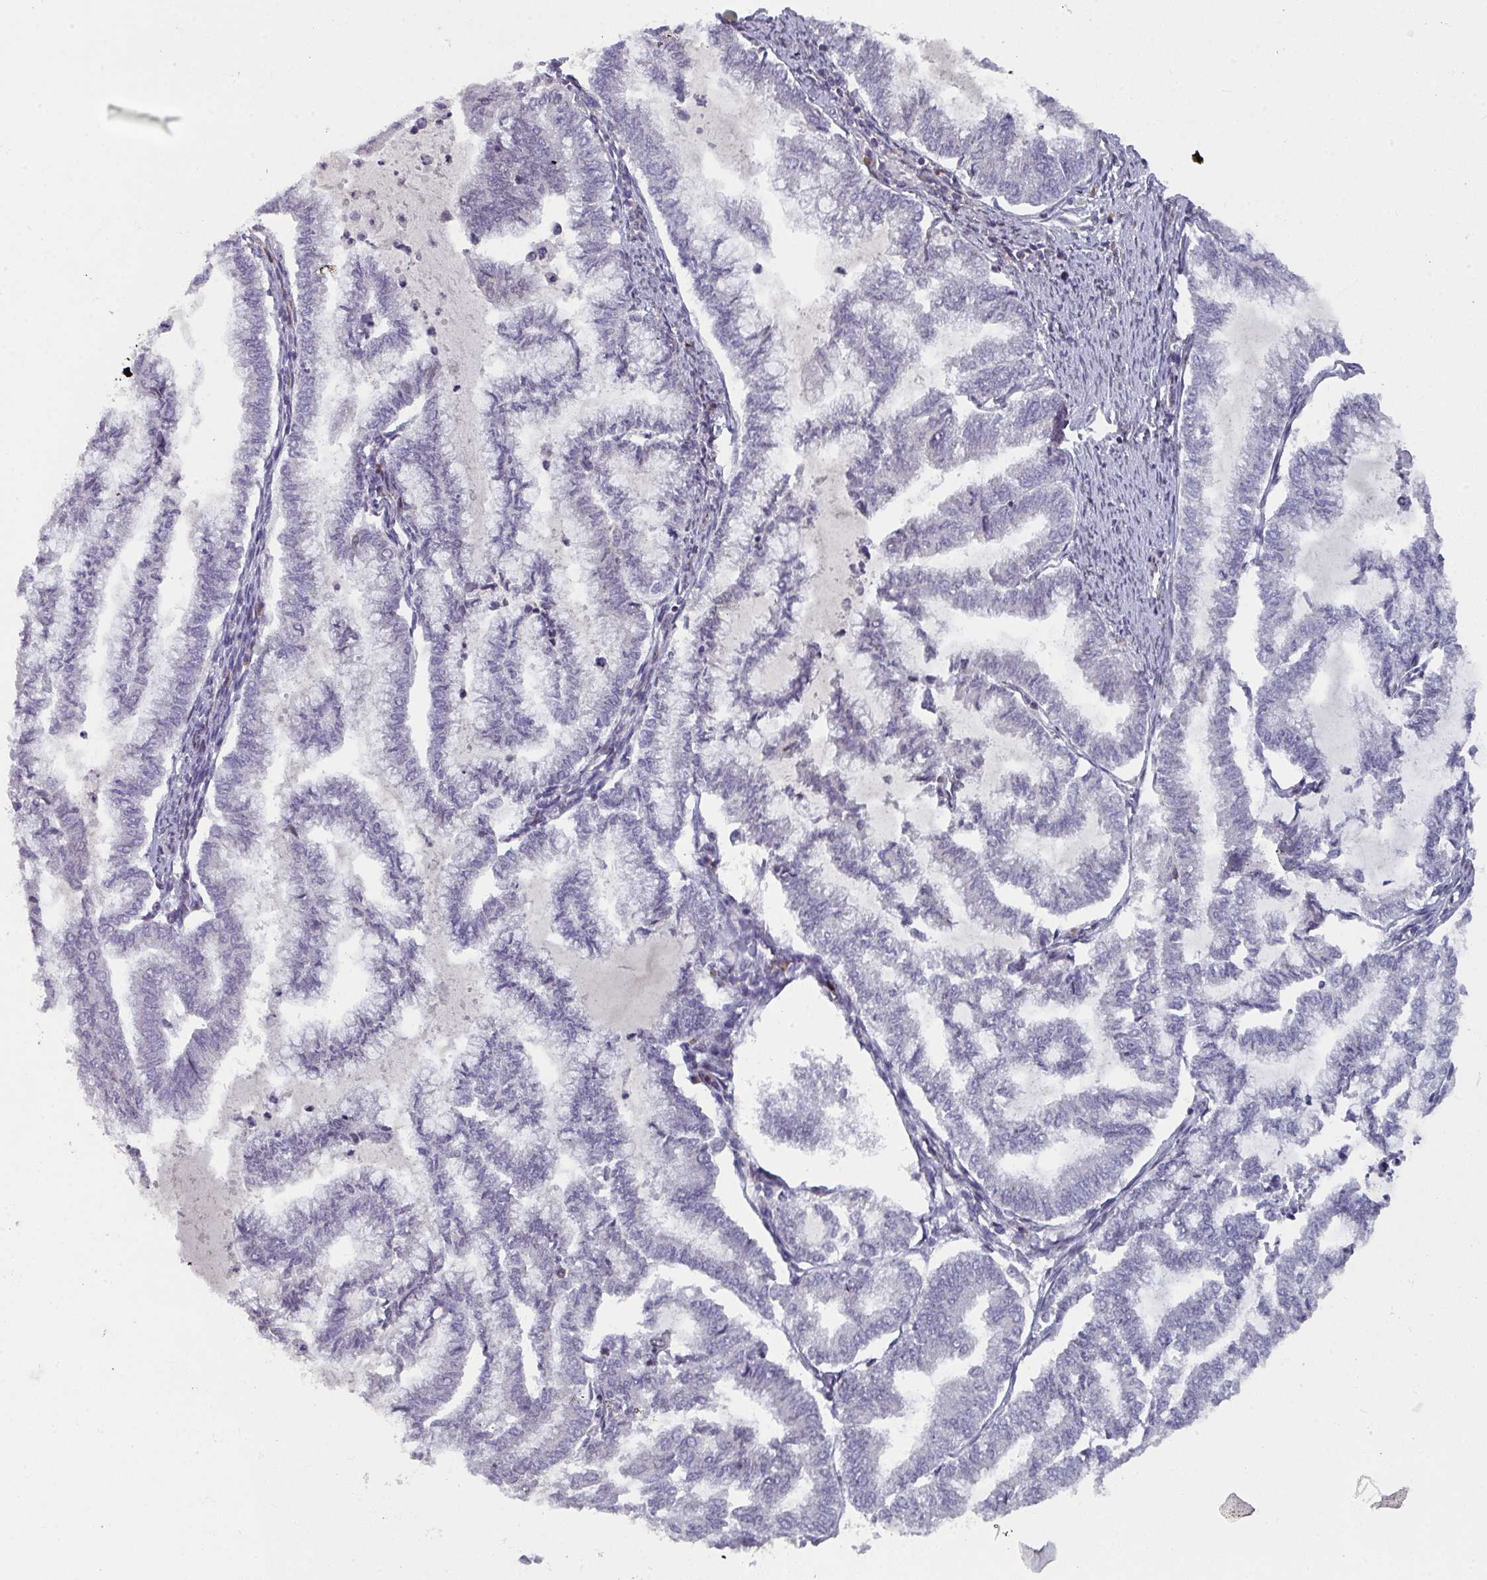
{"staining": {"intensity": "negative", "quantity": "none", "location": "none"}, "tissue": "endometrial cancer", "cell_type": "Tumor cells", "image_type": "cancer", "snomed": [{"axis": "morphology", "description": "Adenocarcinoma, NOS"}, {"axis": "topography", "description": "Endometrium"}], "caption": "Immunohistochemistry (IHC) of human endometrial cancer (adenocarcinoma) exhibits no positivity in tumor cells. The staining is performed using DAB (3,3'-diaminobenzidine) brown chromogen with nuclei counter-stained in using hematoxylin.", "gene": "RASAL3", "patient": {"sex": "female", "age": 79}}